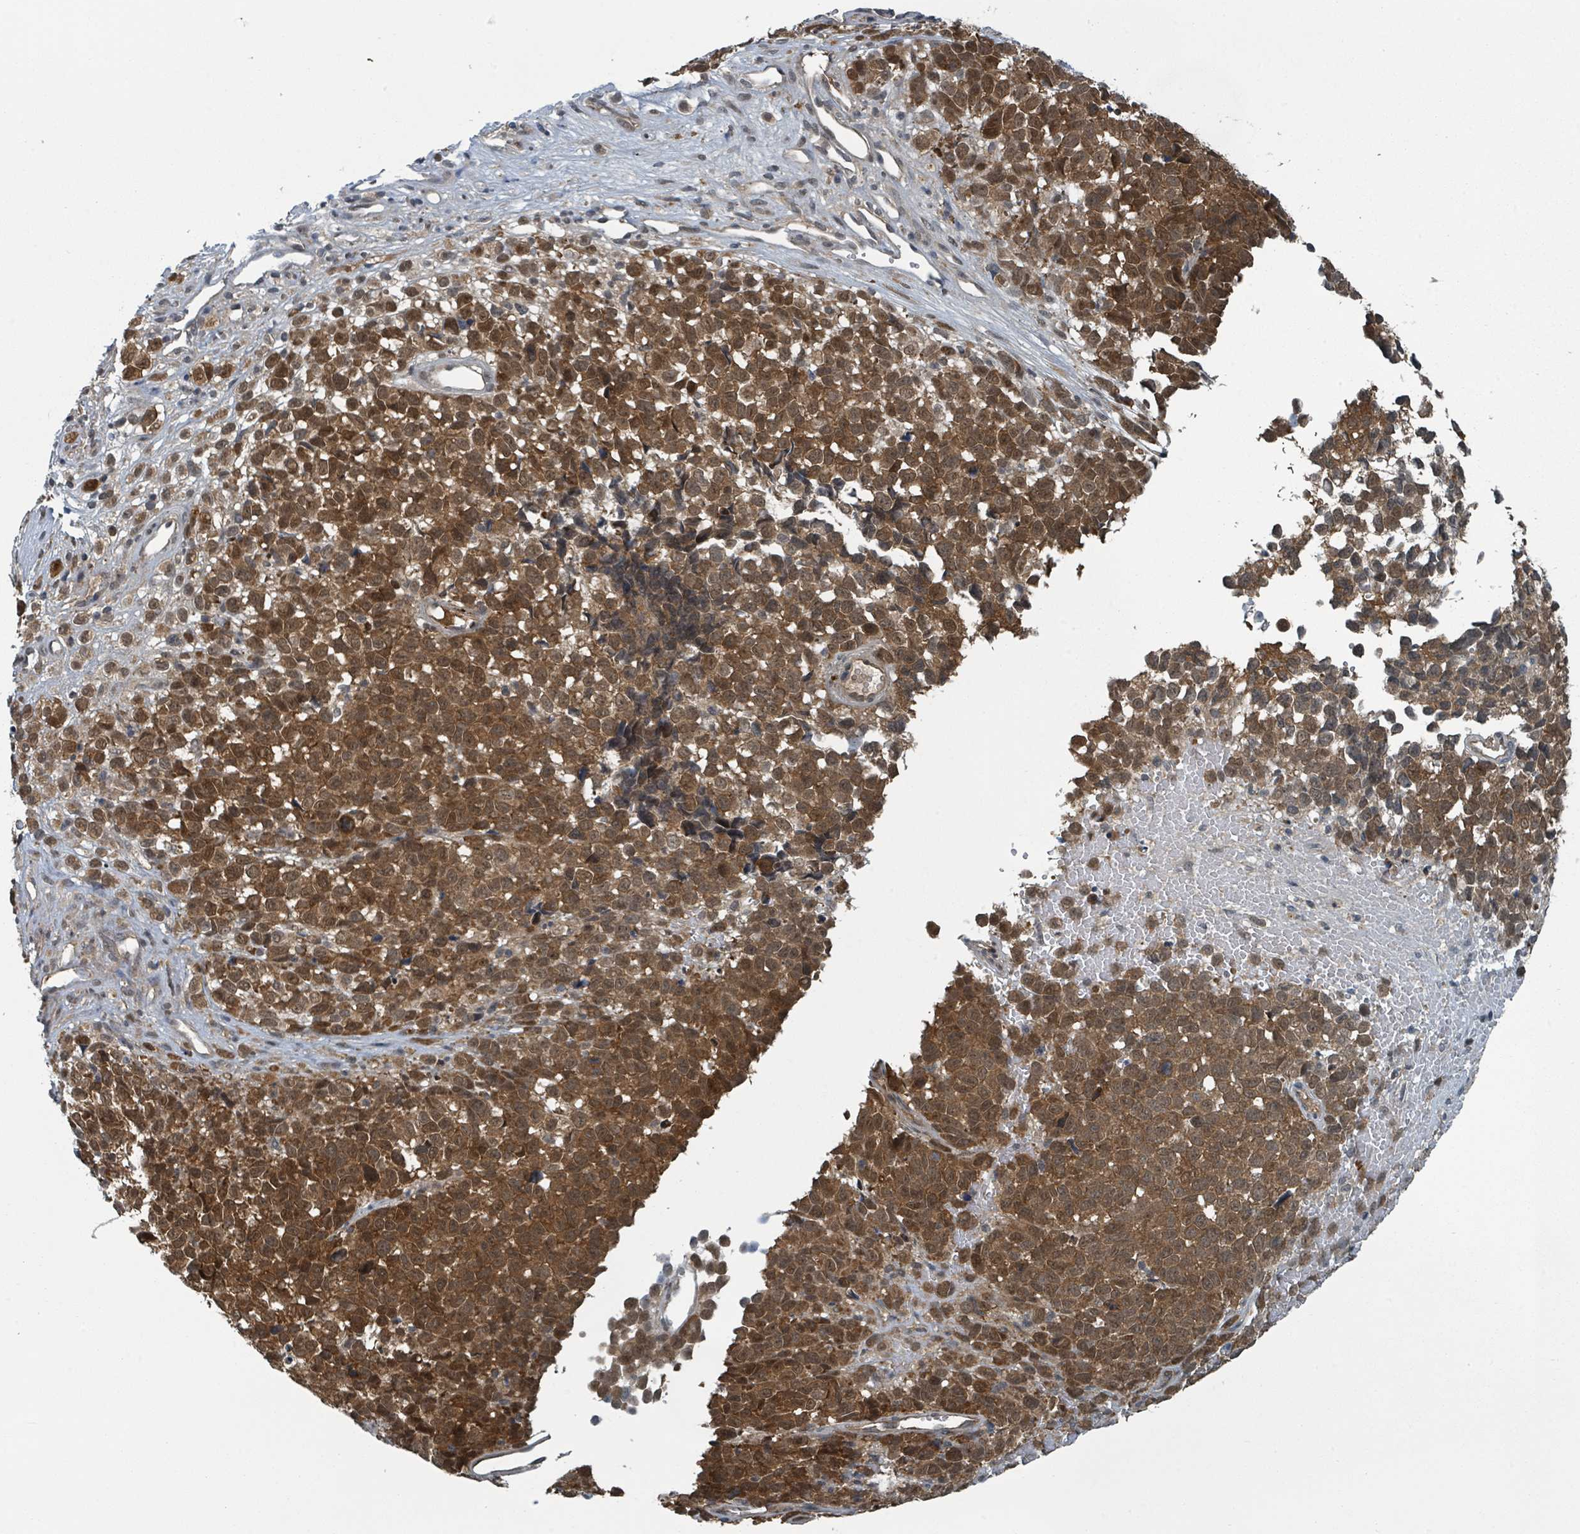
{"staining": {"intensity": "strong", "quantity": ">75%", "location": "cytoplasmic/membranous,nuclear"}, "tissue": "melanoma", "cell_type": "Tumor cells", "image_type": "cancer", "snomed": [{"axis": "morphology", "description": "Malignant melanoma, NOS"}, {"axis": "topography", "description": "Nose, NOS"}], "caption": "Protein analysis of malignant melanoma tissue demonstrates strong cytoplasmic/membranous and nuclear positivity in approximately >75% of tumor cells.", "gene": "GOLGA7", "patient": {"sex": "female", "age": 48}}